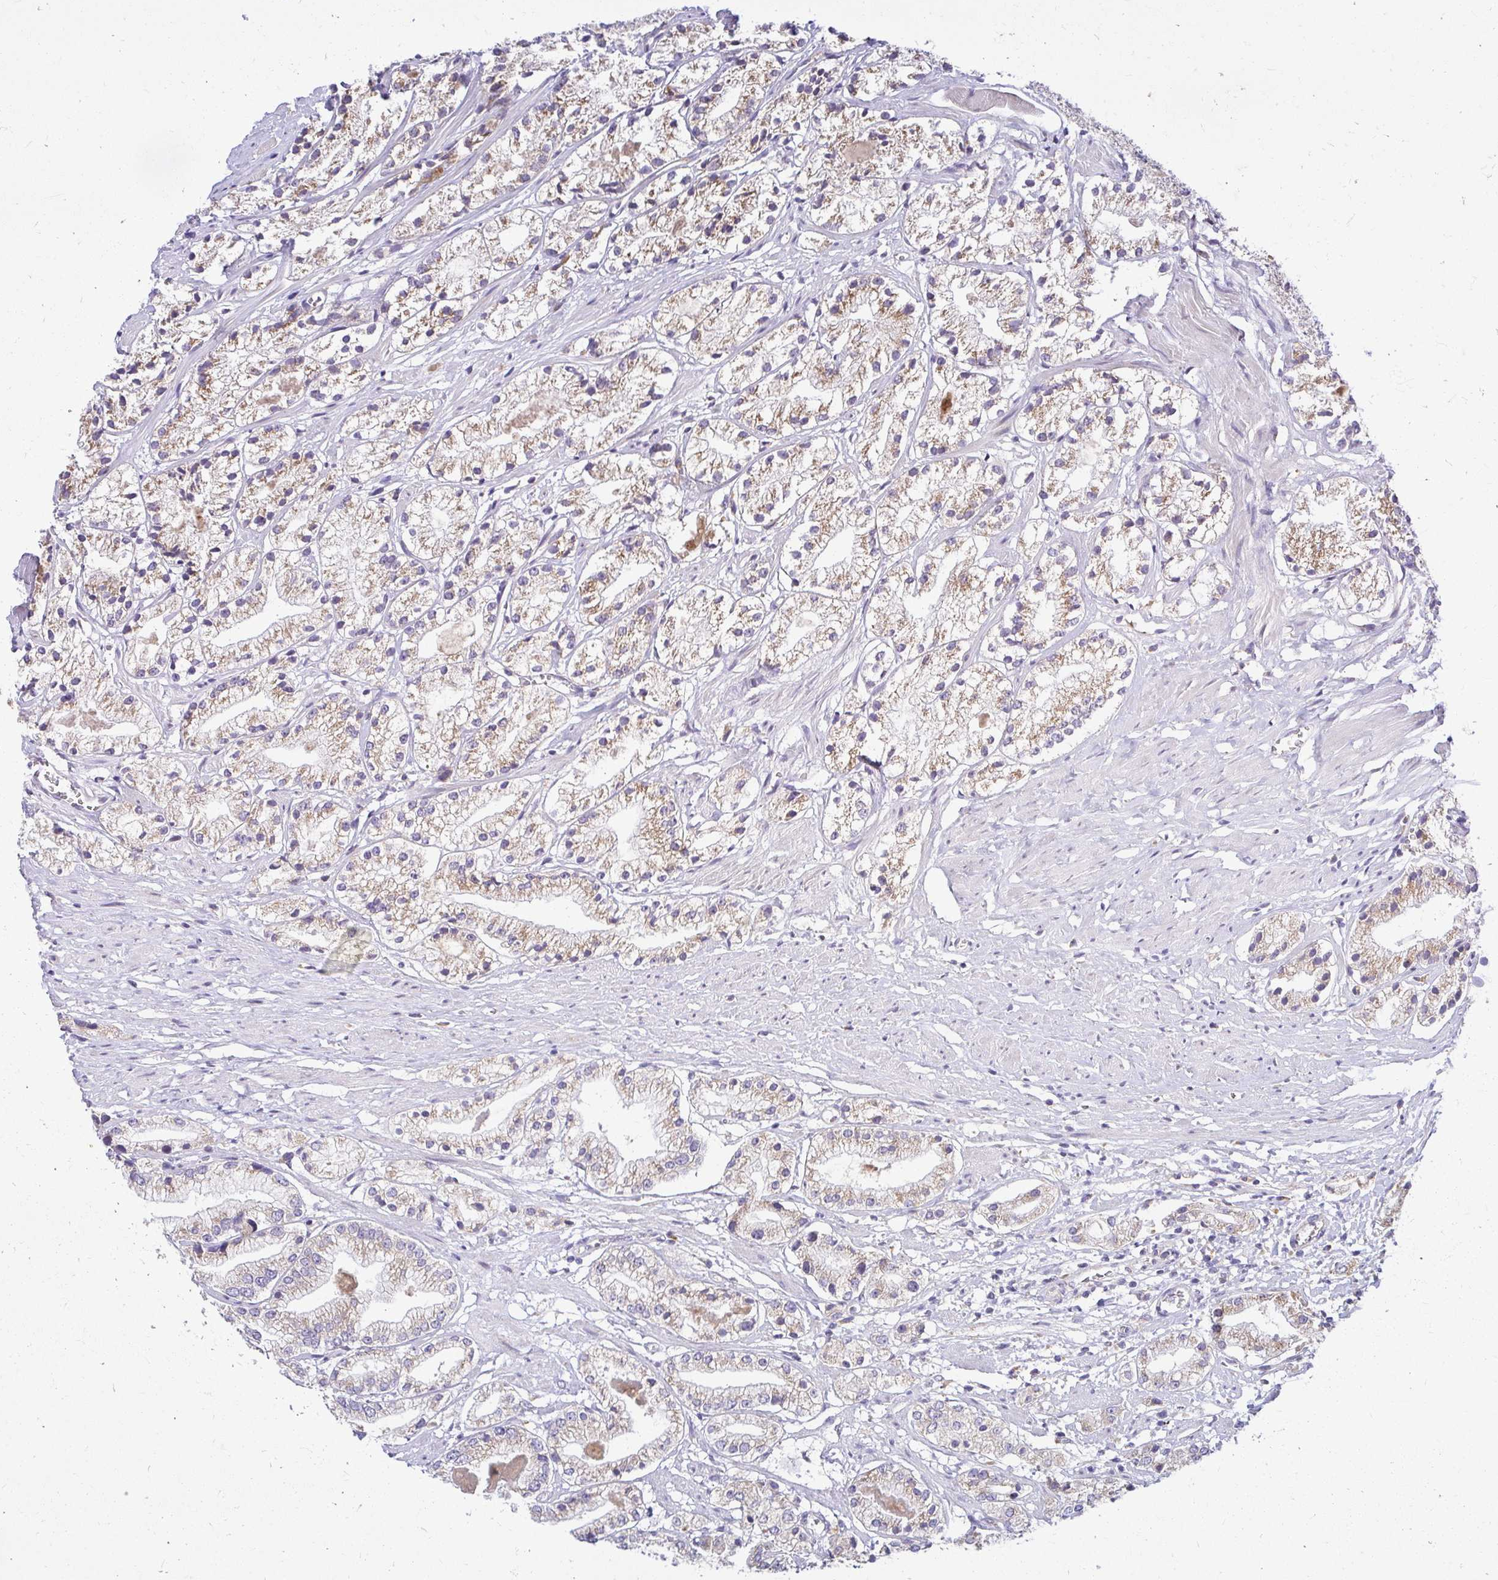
{"staining": {"intensity": "moderate", "quantity": ">75%", "location": "cytoplasmic/membranous"}, "tissue": "prostate cancer", "cell_type": "Tumor cells", "image_type": "cancer", "snomed": [{"axis": "morphology", "description": "Adenocarcinoma, Low grade"}, {"axis": "topography", "description": "Prostate"}], "caption": "This is an image of IHC staining of prostate cancer (adenocarcinoma (low-grade)), which shows moderate staining in the cytoplasmic/membranous of tumor cells.", "gene": "VTI1B", "patient": {"sex": "male", "age": 69}}